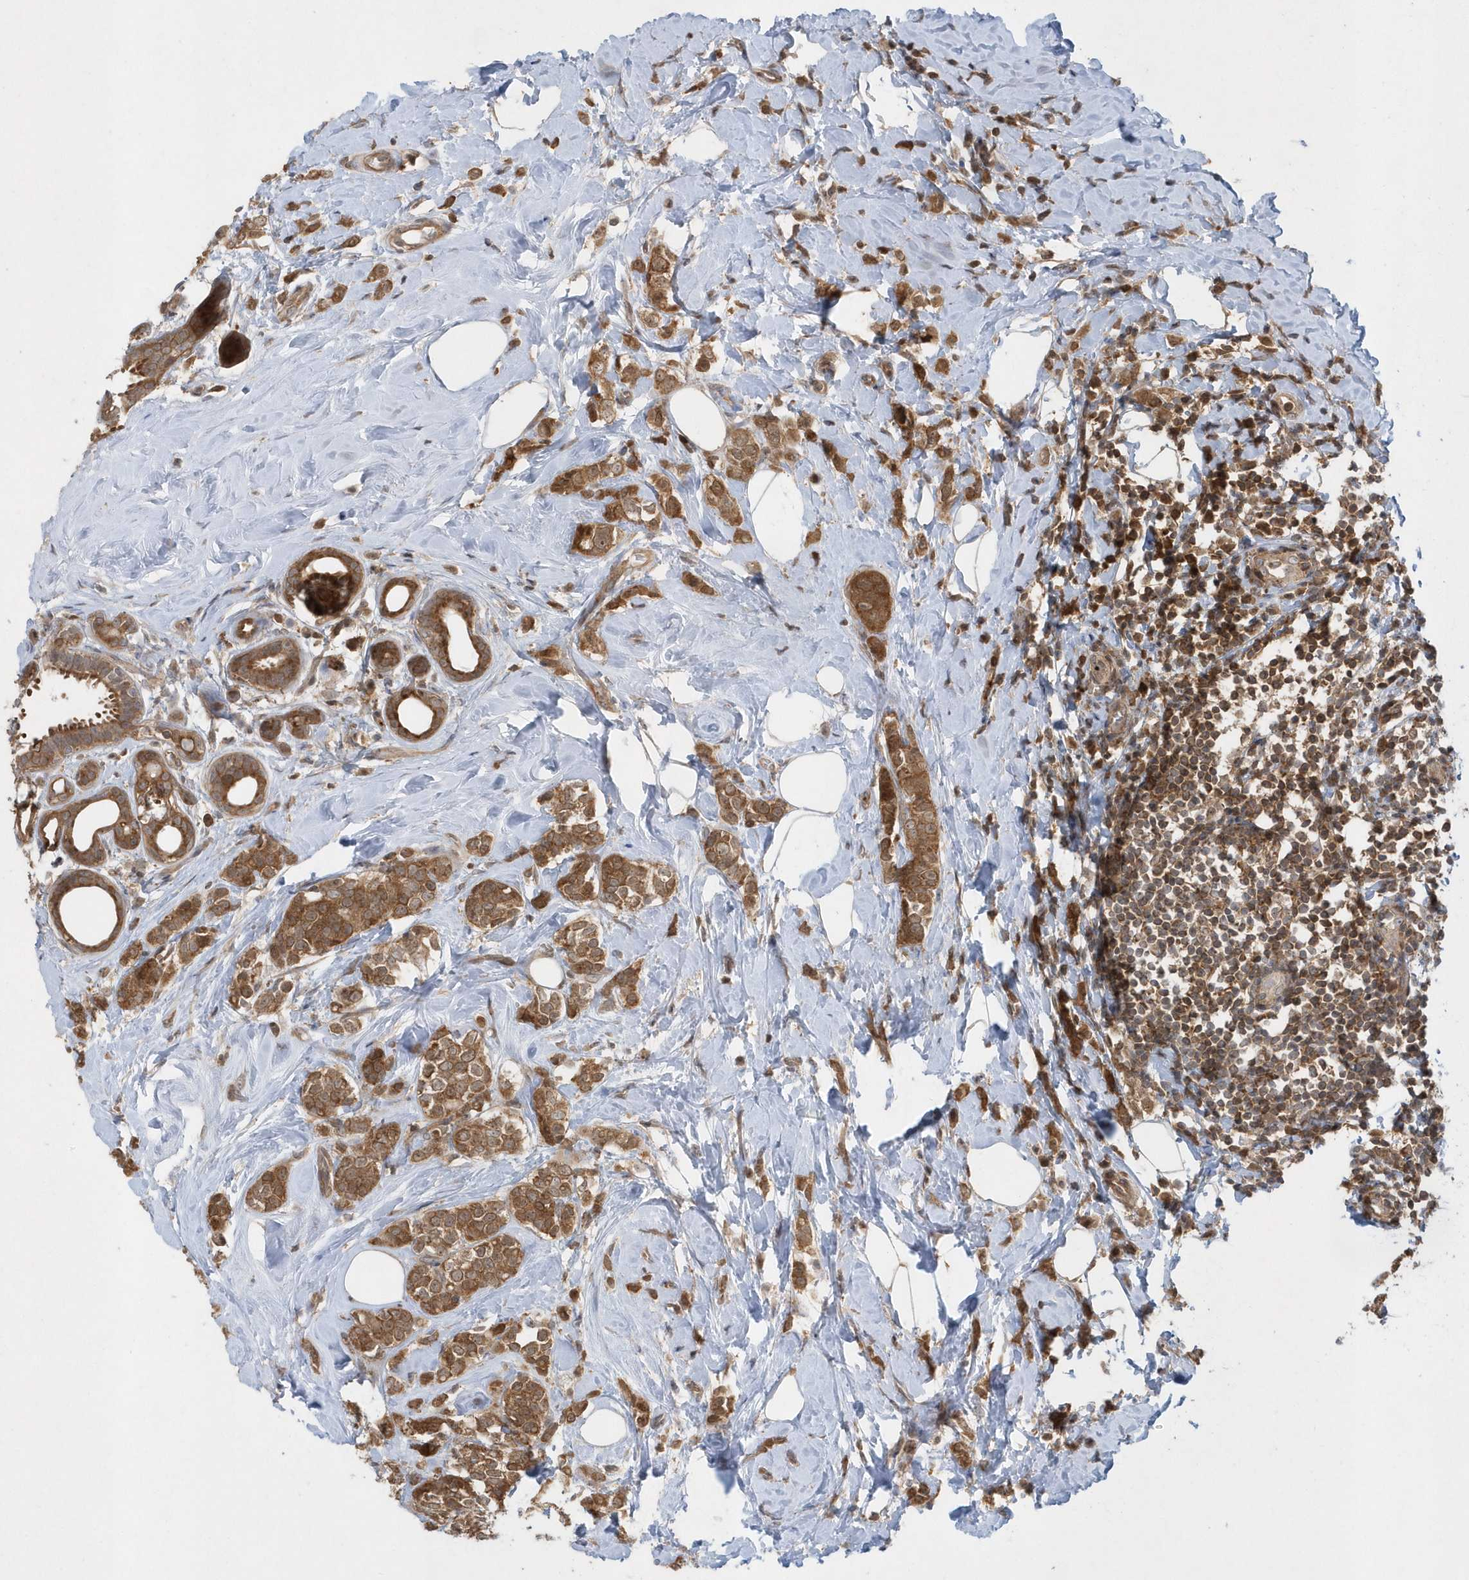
{"staining": {"intensity": "moderate", "quantity": ">75%", "location": "cytoplasmic/membranous"}, "tissue": "breast cancer", "cell_type": "Tumor cells", "image_type": "cancer", "snomed": [{"axis": "morphology", "description": "Lobular carcinoma"}, {"axis": "topography", "description": "Breast"}], "caption": "This is an image of IHC staining of breast cancer, which shows moderate staining in the cytoplasmic/membranous of tumor cells.", "gene": "ACYP1", "patient": {"sex": "female", "age": 47}}